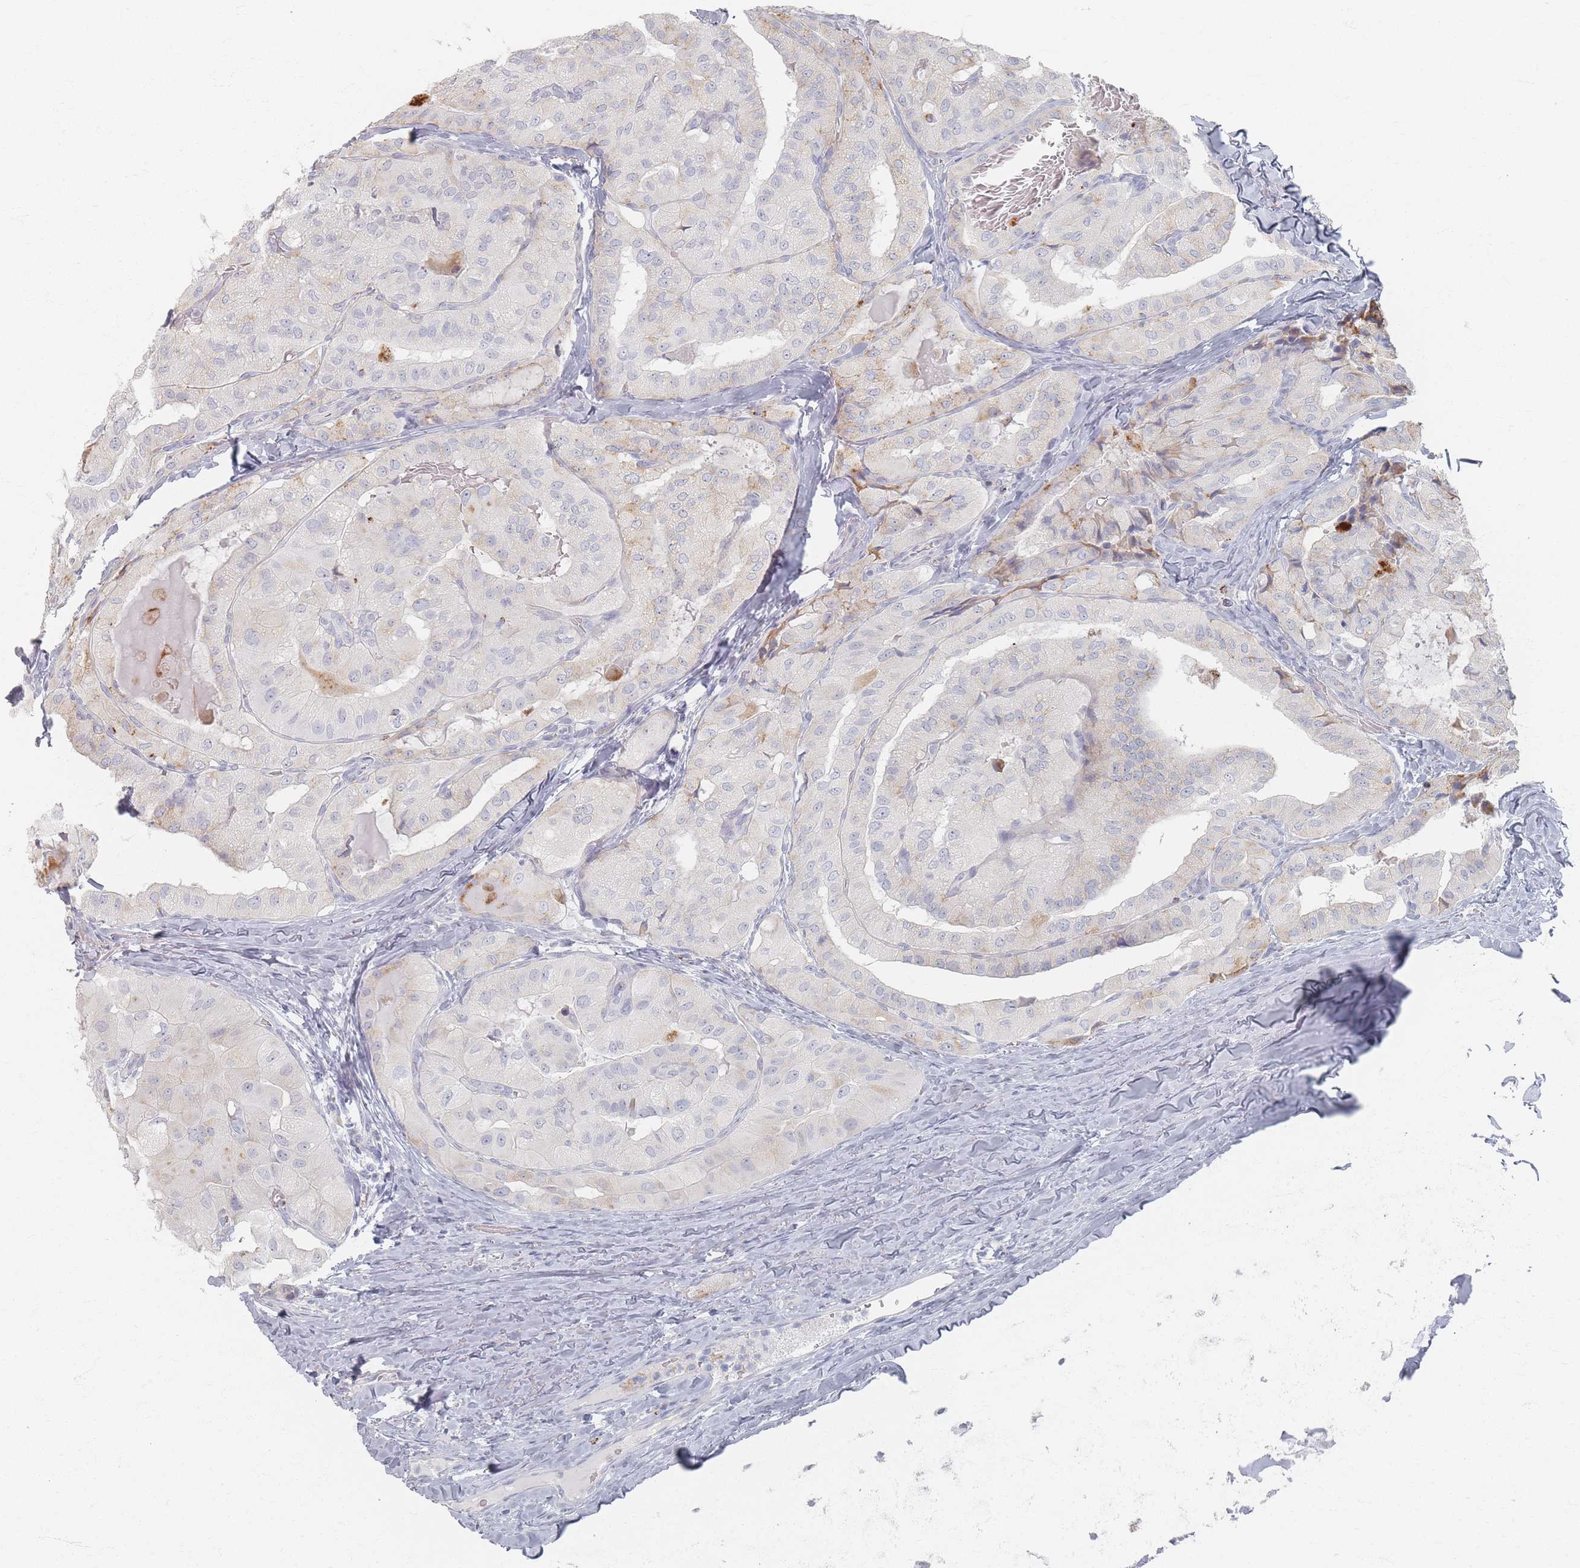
{"staining": {"intensity": "weak", "quantity": "<25%", "location": "cytoplasmic/membranous"}, "tissue": "thyroid cancer", "cell_type": "Tumor cells", "image_type": "cancer", "snomed": [{"axis": "morphology", "description": "Normal tissue, NOS"}, {"axis": "morphology", "description": "Papillary adenocarcinoma, NOS"}, {"axis": "topography", "description": "Thyroid gland"}], "caption": "High magnification brightfield microscopy of thyroid cancer (papillary adenocarcinoma) stained with DAB (3,3'-diaminobenzidine) (brown) and counterstained with hematoxylin (blue): tumor cells show no significant expression.", "gene": "SLC2A11", "patient": {"sex": "female", "age": 59}}